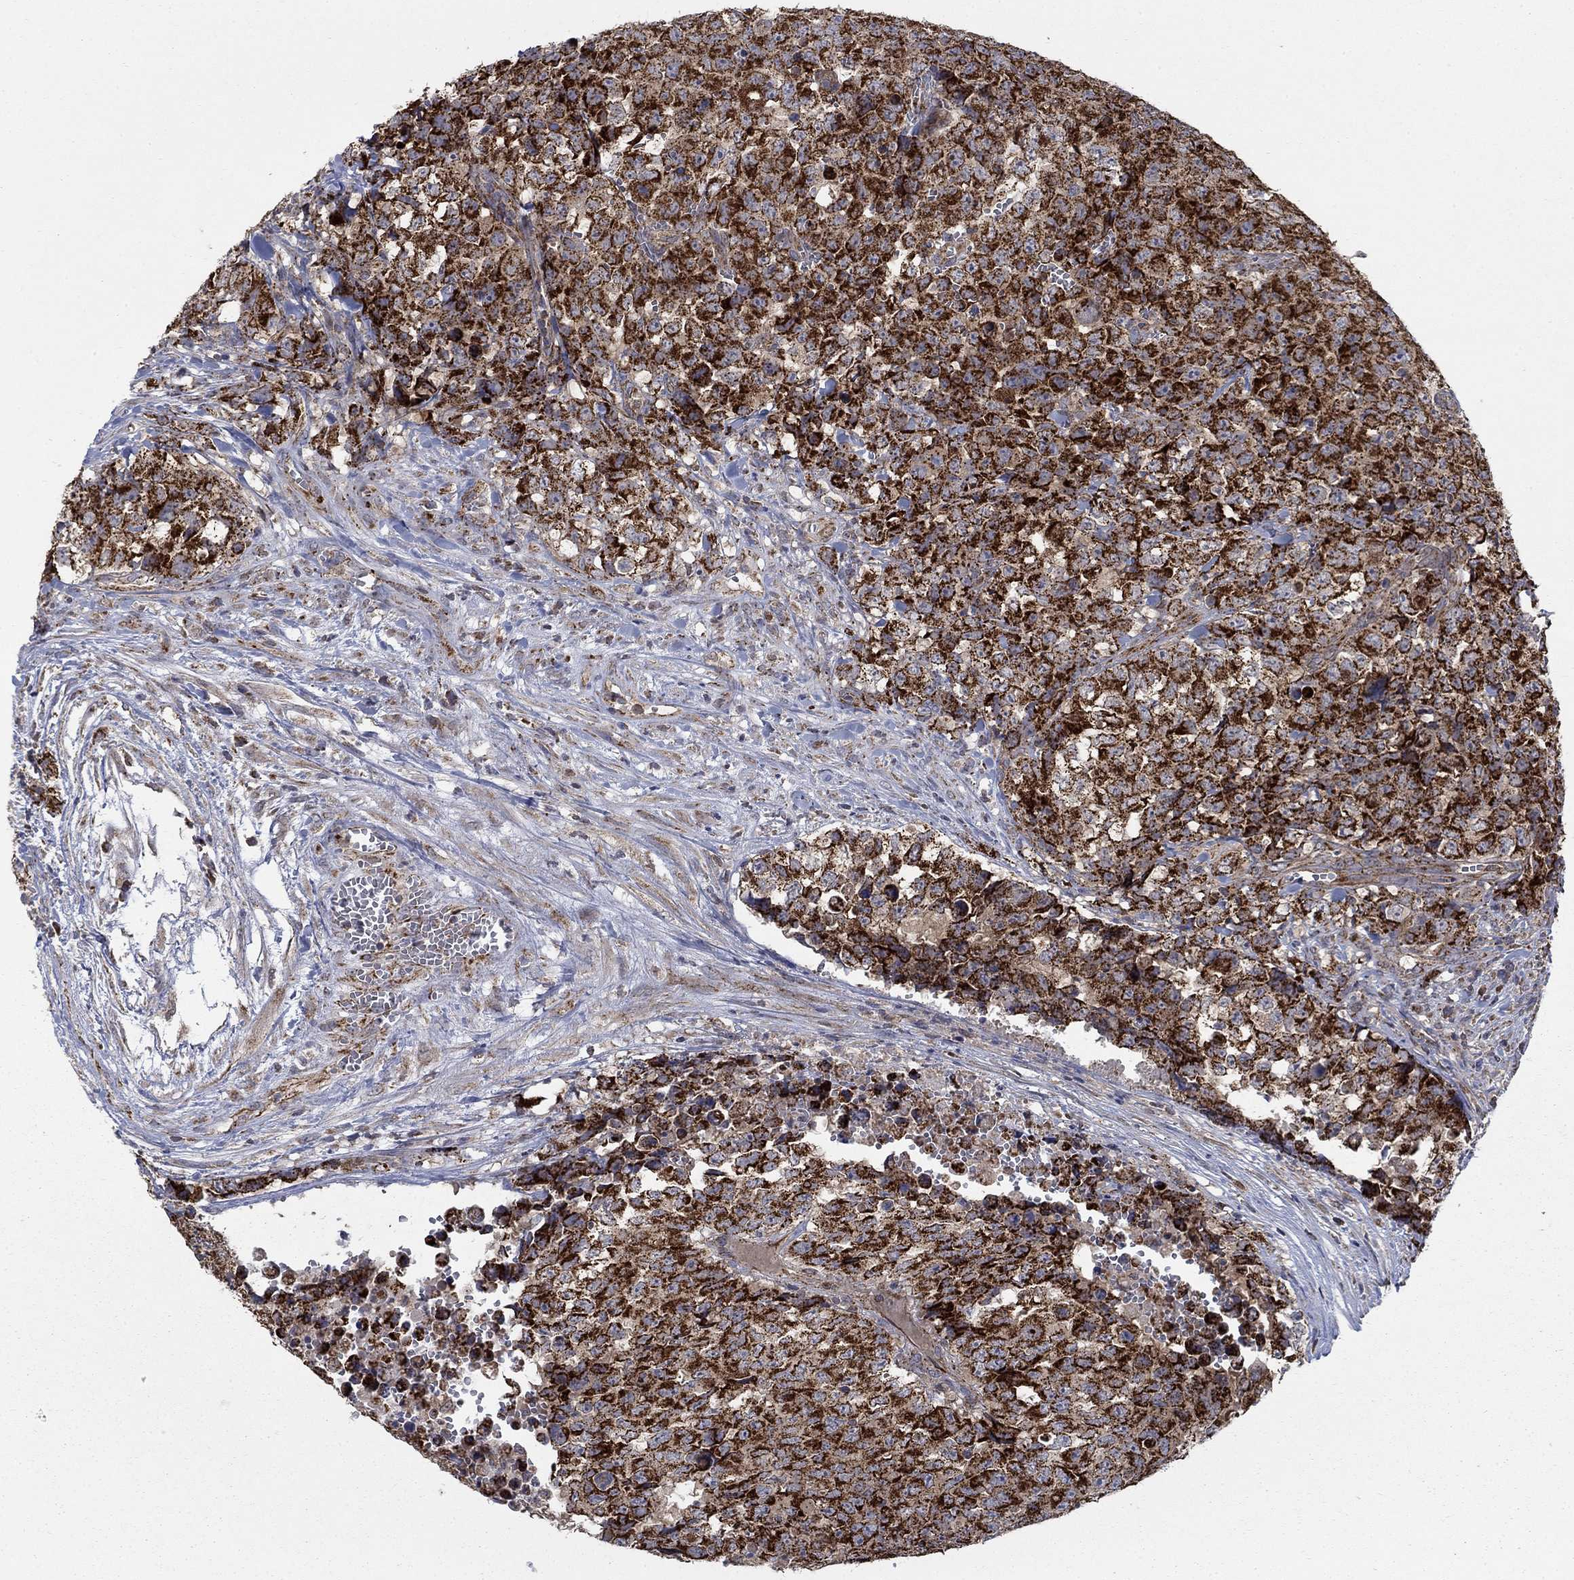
{"staining": {"intensity": "strong", "quantity": ">75%", "location": "cytoplasmic/membranous"}, "tissue": "testis cancer", "cell_type": "Tumor cells", "image_type": "cancer", "snomed": [{"axis": "morphology", "description": "Carcinoma, Embryonal, NOS"}, {"axis": "topography", "description": "Testis"}], "caption": "Human testis embryonal carcinoma stained for a protein (brown) demonstrates strong cytoplasmic/membranous positive staining in approximately >75% of tumor cells.", "gene": "NME7", "patient": {"sex": "male", "age": 23}}